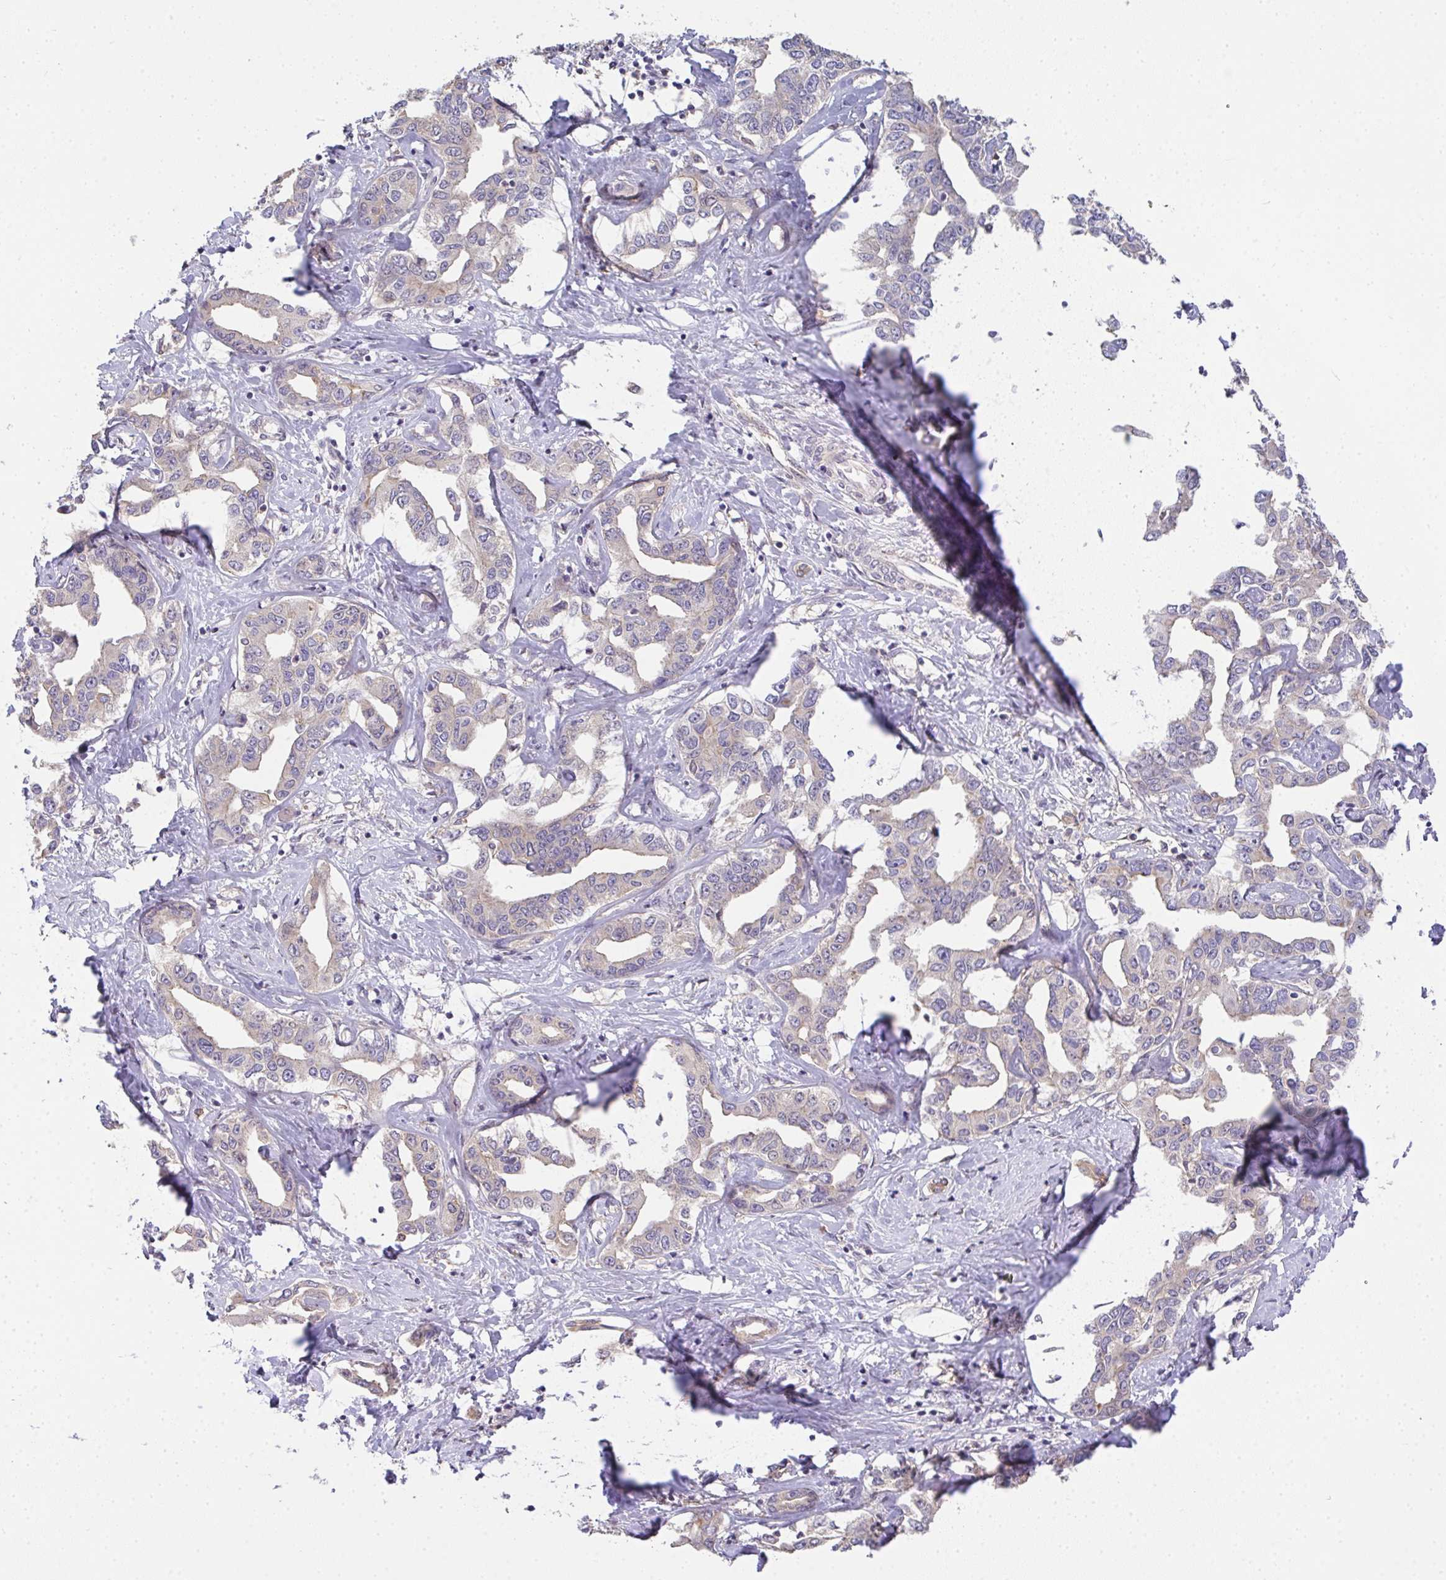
{"staining": {"intensity": "negative", "quantity": "none", "location": "none"}, "tissue": "liver cancer", "cell_type": "Tumor cells", "image_type": "cancer", "snomed": [{"axis": "morphology", "description": "Cholangiocarcinoma"}, {"axis": "topography", "description": "Liver"}], "caption": "IHC of cholangiocarcinoma (liver) demonstrates no expression in tumor cells.", "gene": "EEF1AKMT1", "patient": {"sex": "male", "age": 59}}